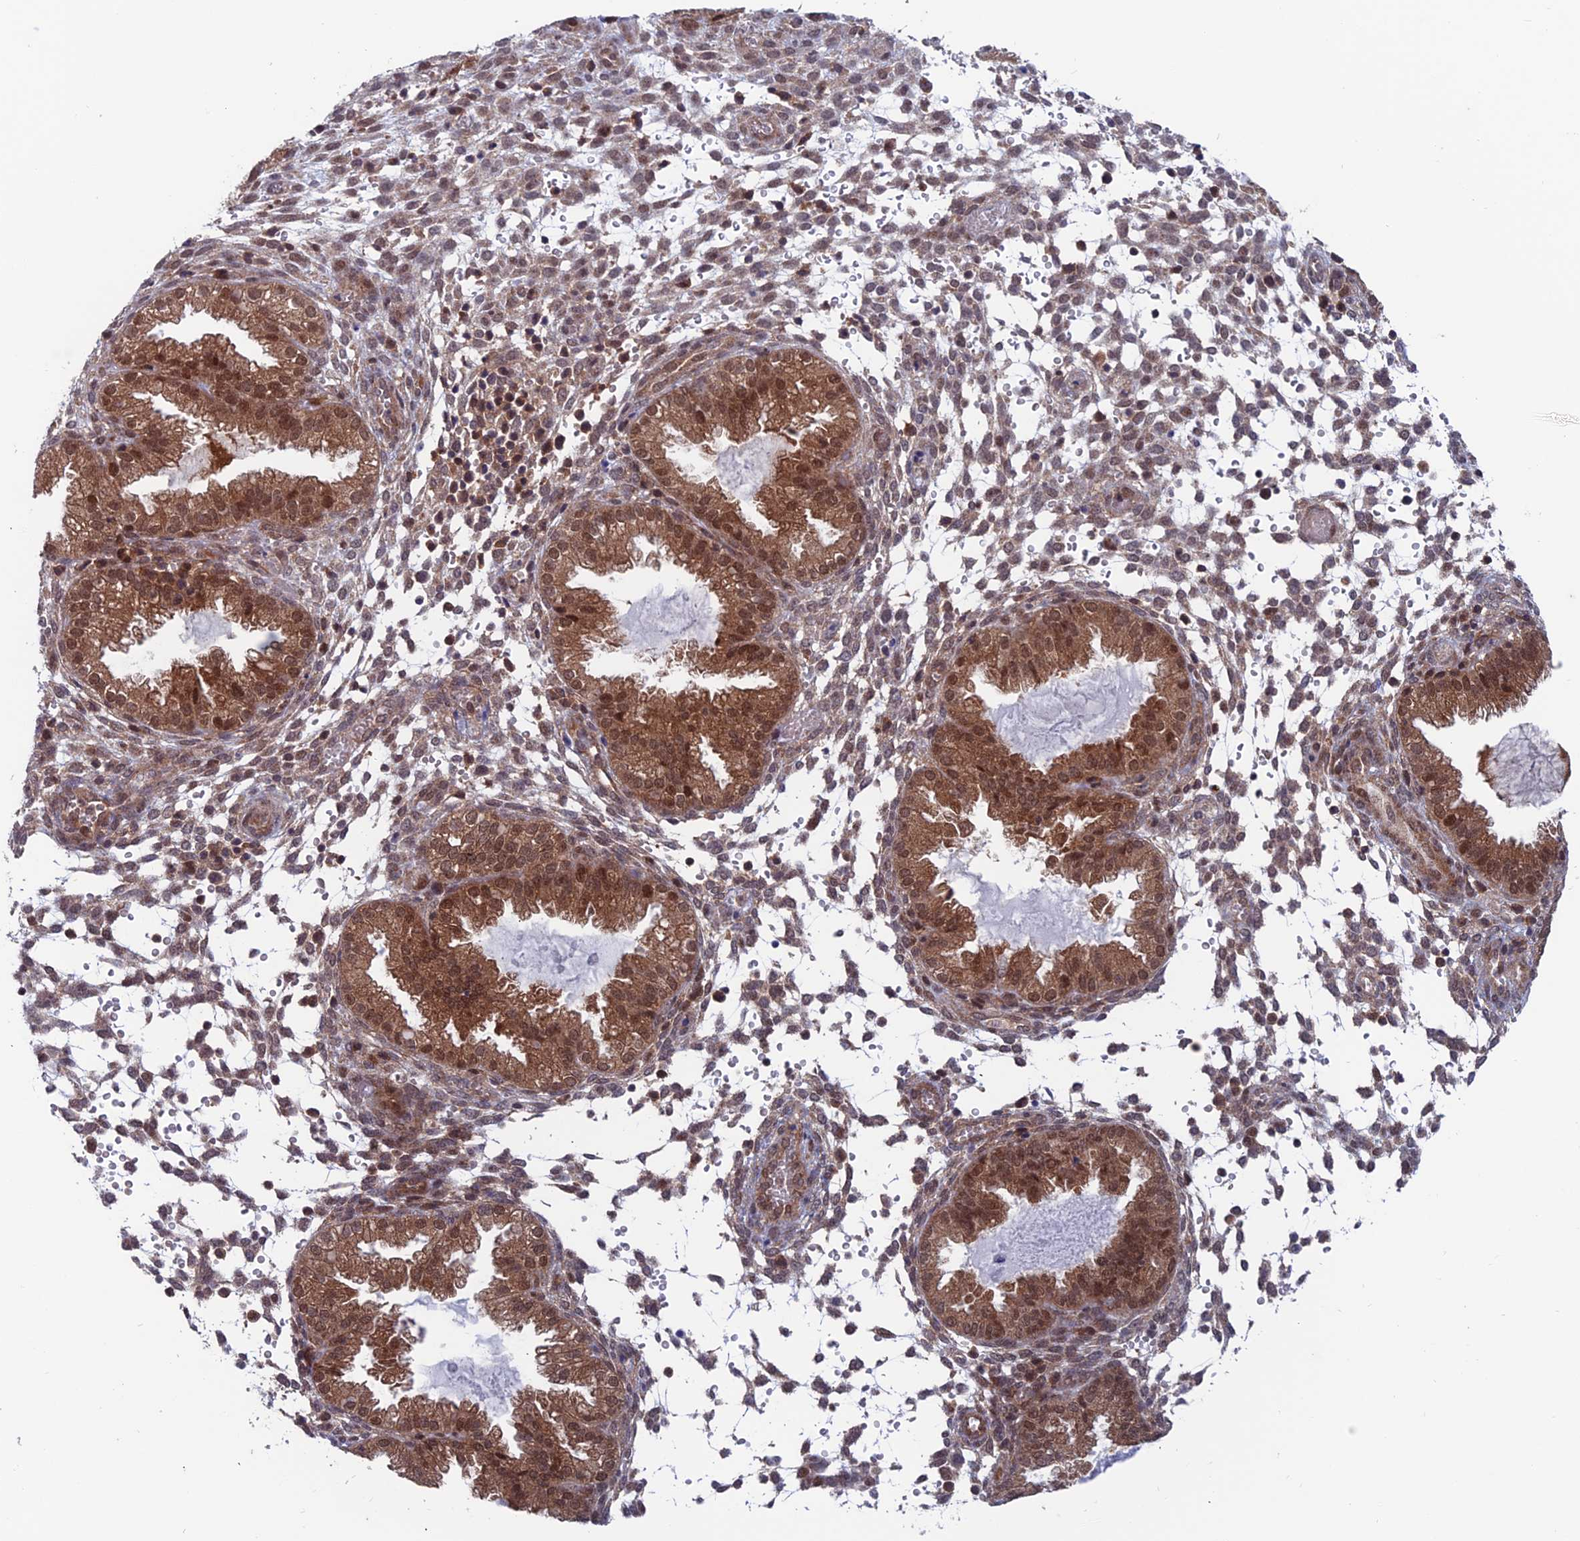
{"staining": {"intensity": "weak", "quantity": "25%-75%", "location": "cytoplasmic/membranous,nuclear"}, "tissue": "endometrium", "cell_type": "Cells in endometrial stroma", "image_type": "normal", "snomed": [{"axis": "morphology", "description": "Normal tissue, NOS"}, {"axis": "topography", "description": "Endometrium"}], "caption": "A photomicrograph of human endometrium stained for a protein displays weak cytoplasmic/membranous,nuclear brown staining in cells in endometrial stroma.", "gene": "IGBP1", "patient": {"sex": "female", "age": 33}}